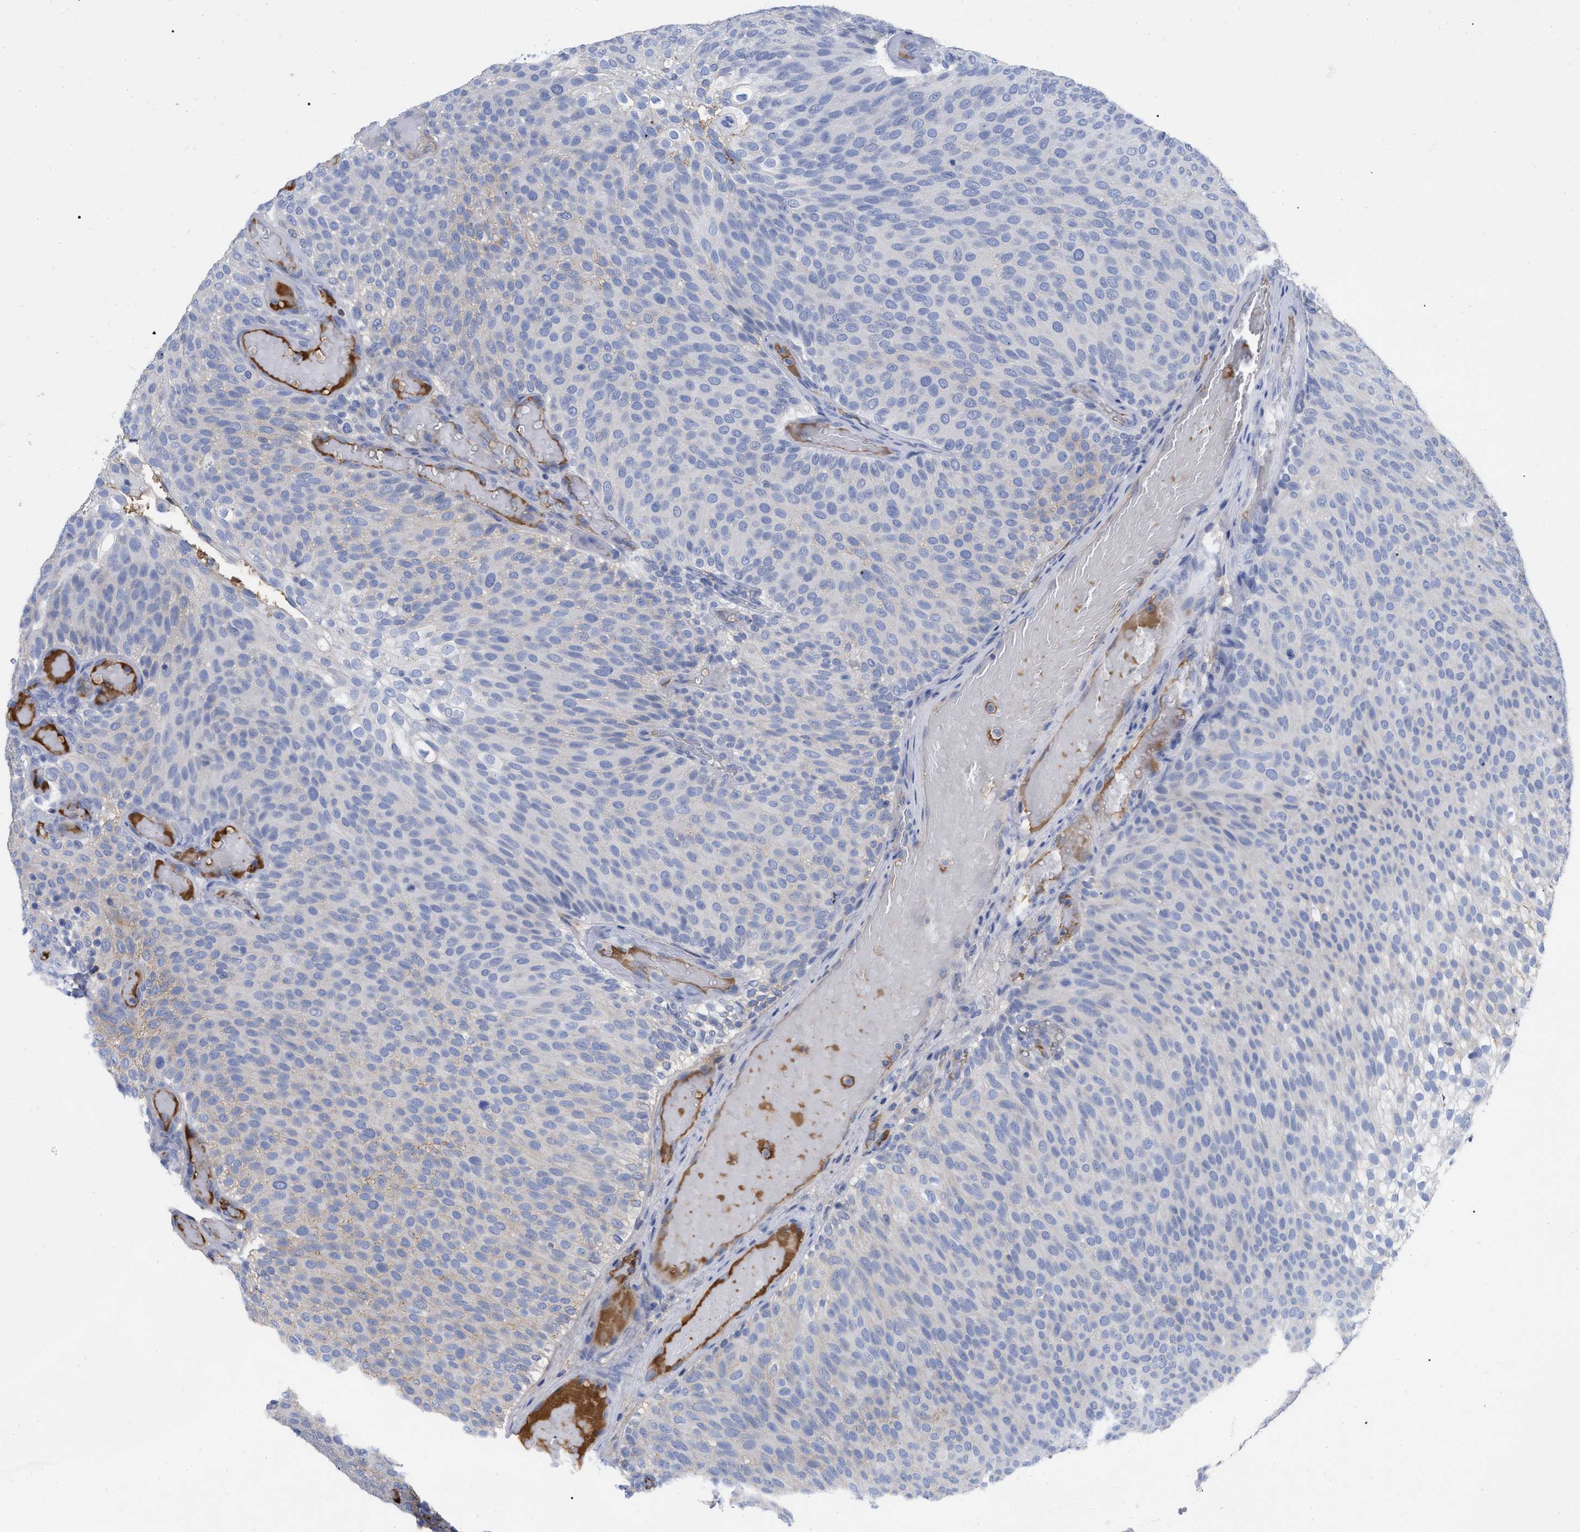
{"staining": {"intensity": "negative", "quantity": "none", "location": "none"}, "tissue": "urothelial cancer", "cell_type": "Tumor cells", "image_type": "cancer", "snomed": [{"axis": "morphology", "description": "Urothelial carcinoma, Low grade"}, {"axis": "topography", "description": "Urinary bladder"}], "caption": "Human urothelial carcinoma (low-grade) stained for a protein using immunohistochemistry (IHC) displays no staining in tumor cells.", "gene": "IGHV5-51", "patient": {"sex": "male", "age": 78}}